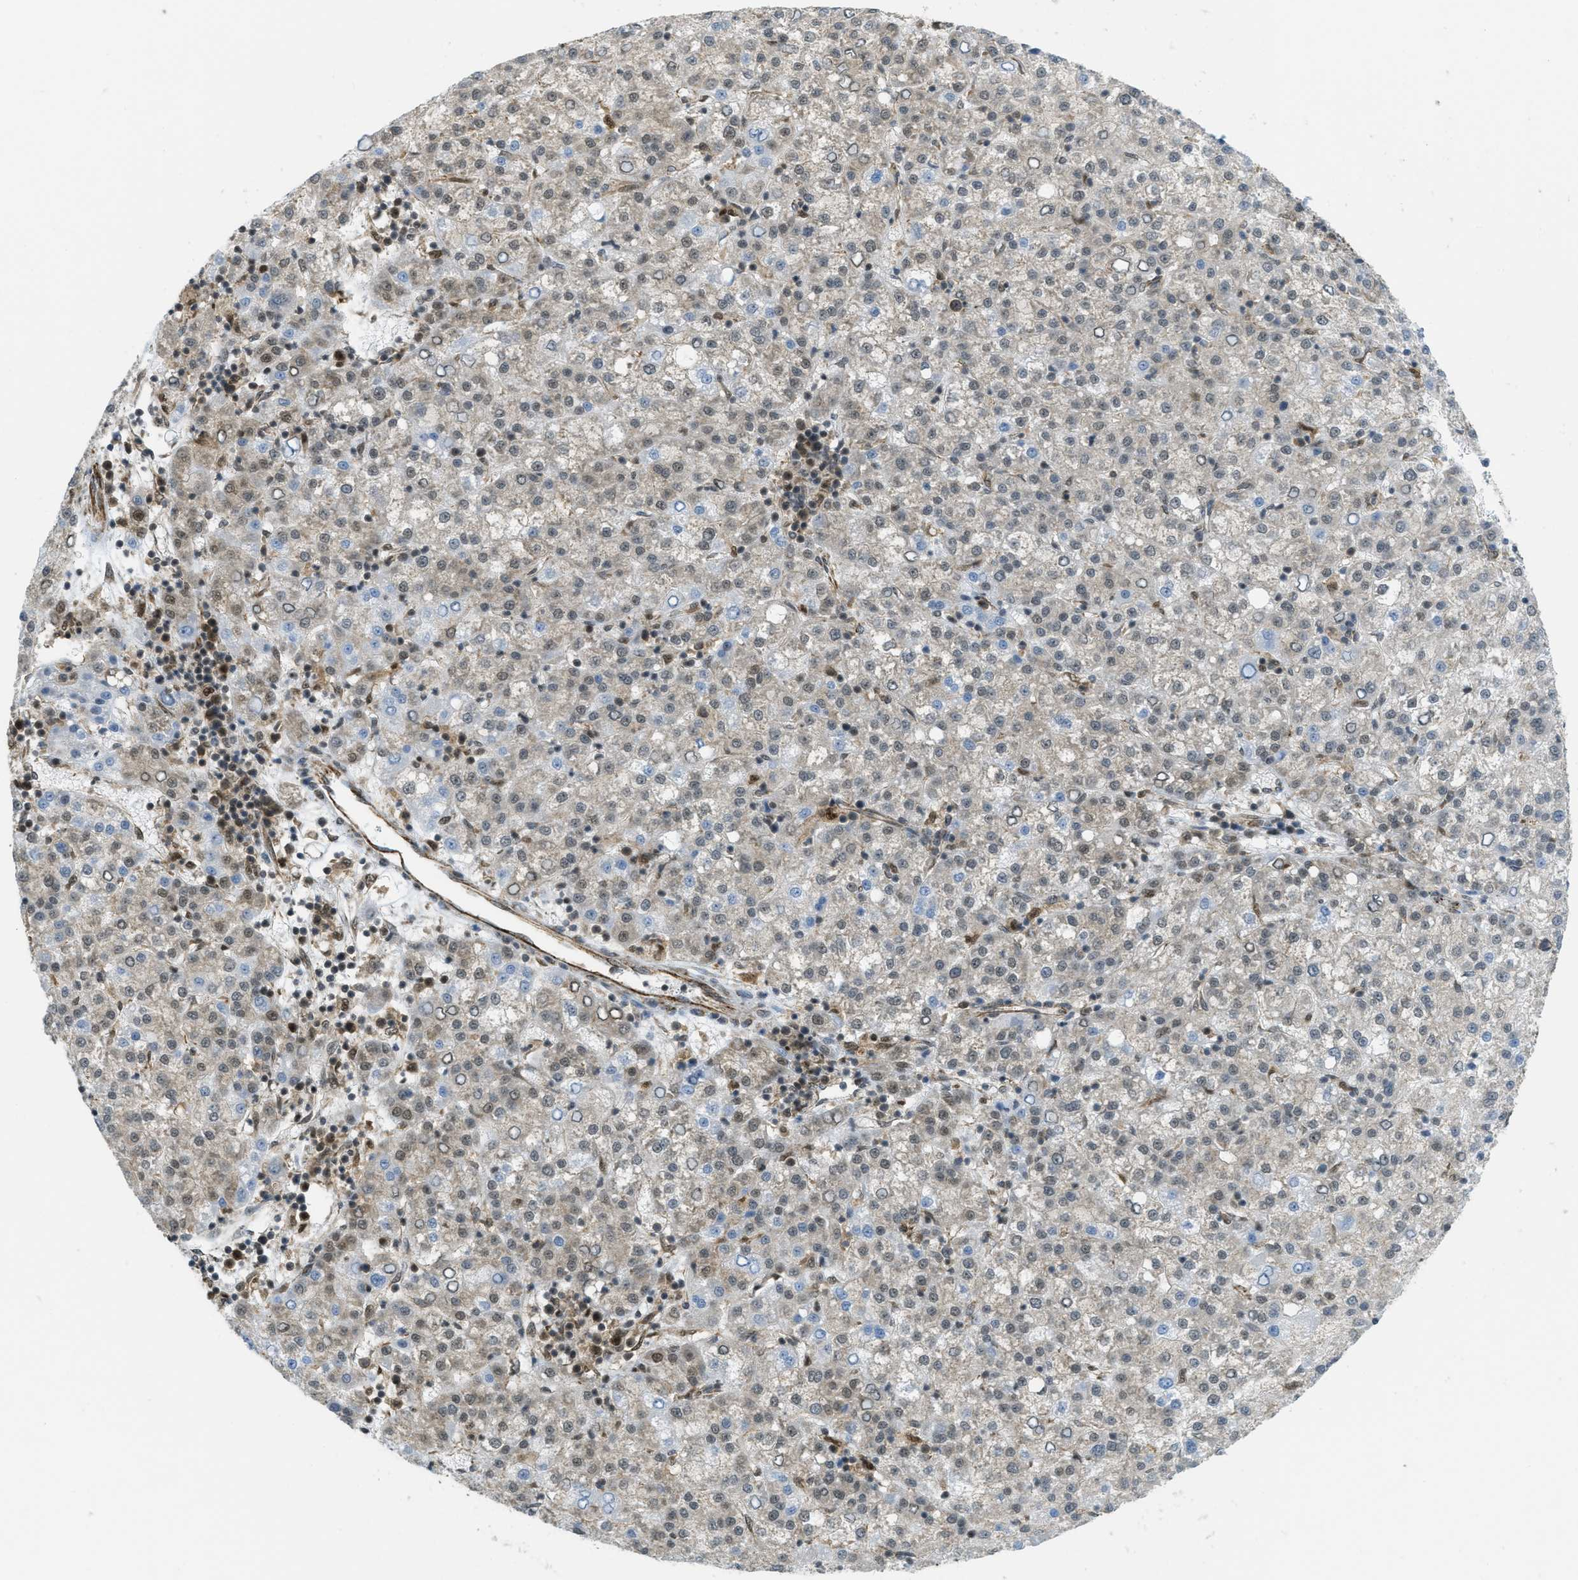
{"staining": {"intensity": "weak", "quantity": "25%-75%", "location": "nuclear"}, "tissue": "liver cancer", "cell_type": "Tumor cells", "image_type": "cancer", "snomed": [{"axis": "morphology", "description": "Carcinoma, Hepatocellular, NOS"}, {"axis": "topography", "description": "Liver"}], "caption": "The immunohistochemical stain shows weak nuclear expression in tumor cells of liver cancer (hepatocellular carcinoma) tissue. The protein of interest is shown in brown color, while the nuclei are stained blue.", "gene": "TNPO1", "patient": {"sex": "female", "age": 58}}